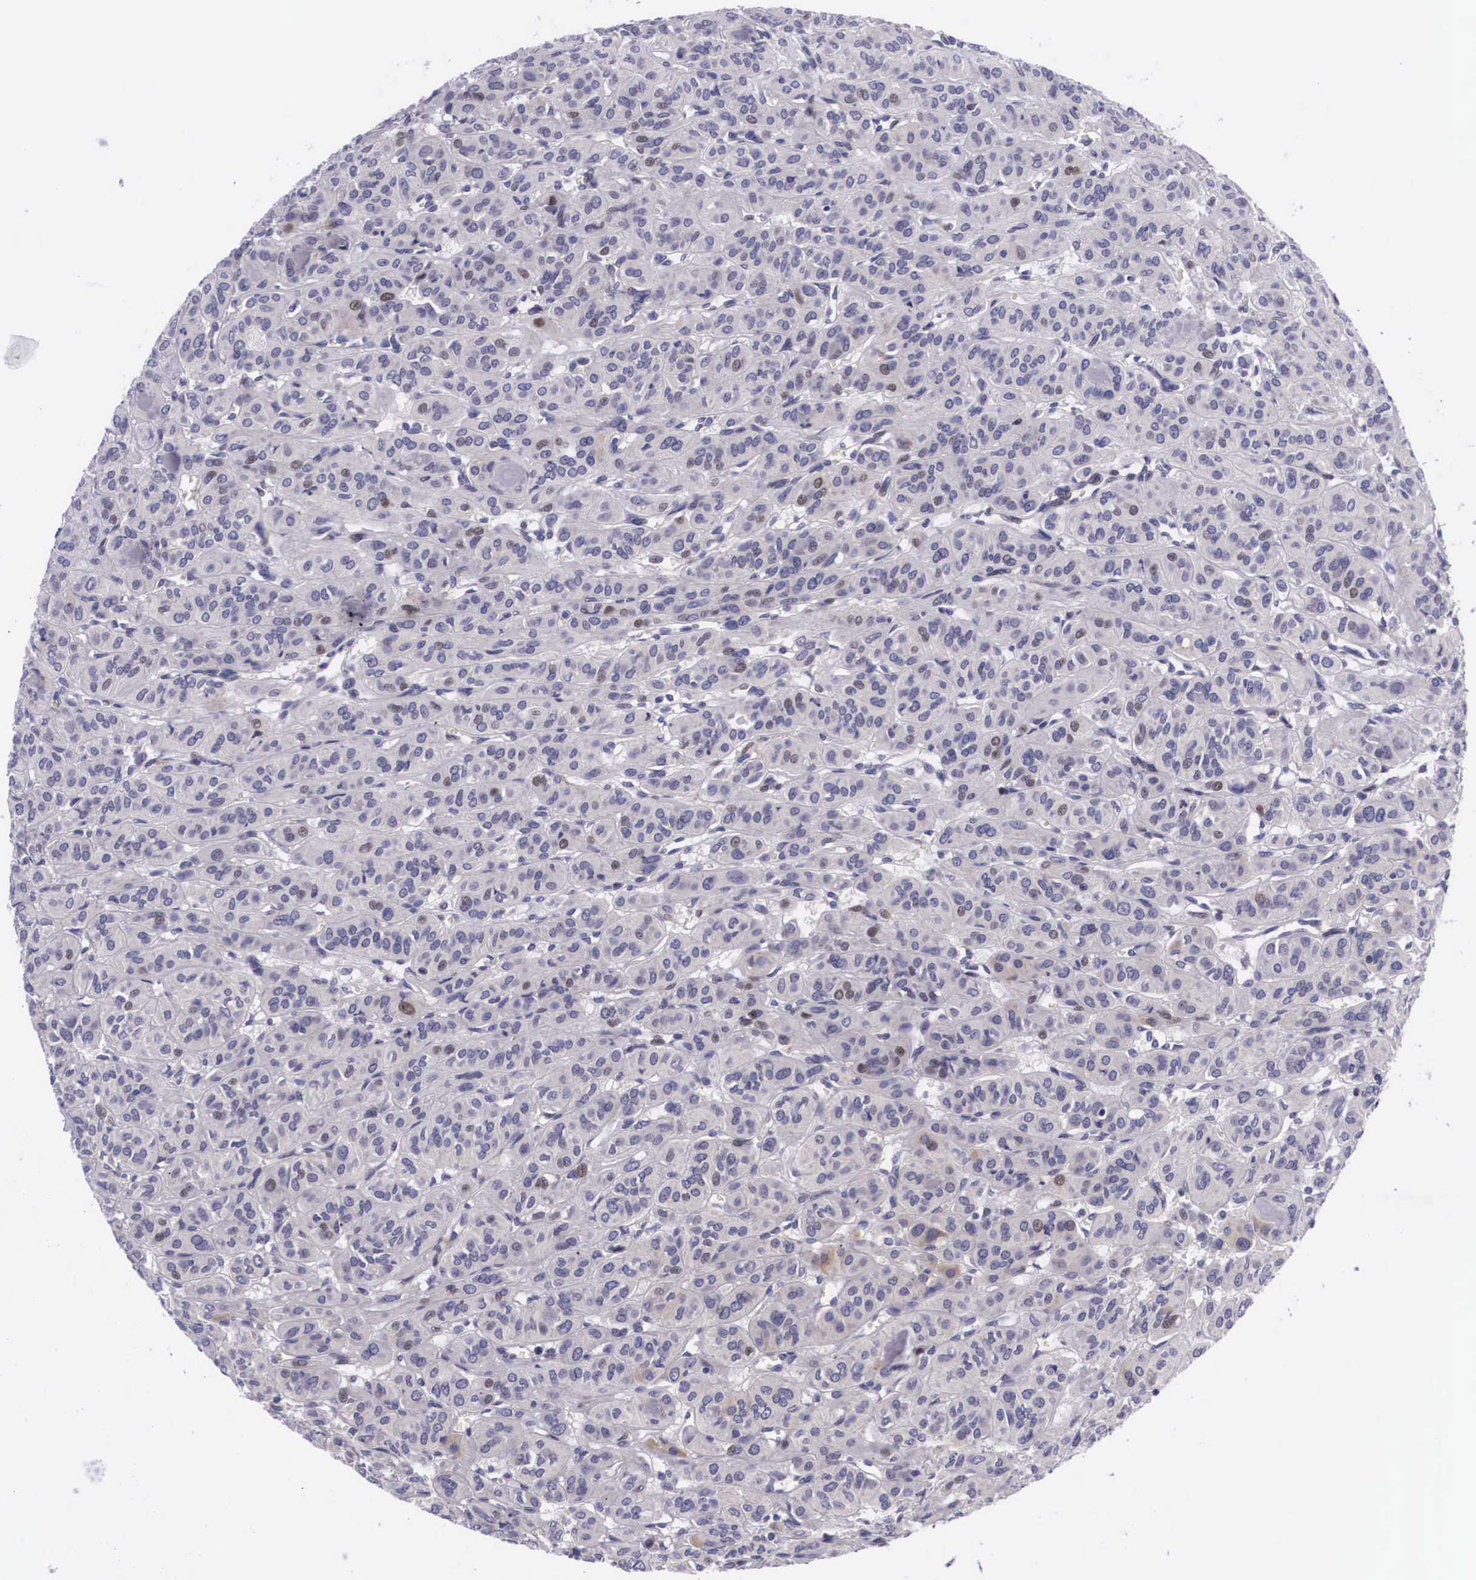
{"staining": {"intensity": "weak", "quantity": "<25%", "location": "nuclear"}, "tissue": "thyroid cancer", "cell_type": "Tumor cells", "image_type": "cancer", "snomed": [{"axis": "morphology", "description": "Follicular adenoma carcinoma, NOS"}, {"axis": "topography", "description": "Thyroid gland"}], "caption": "Histopathology image shows no significant protein expression in tumor cells of thyroid cancer. (DAB IHC, high magnification).", "gene": "EMID1", "patient": {"sex": "female", "age": 71}}